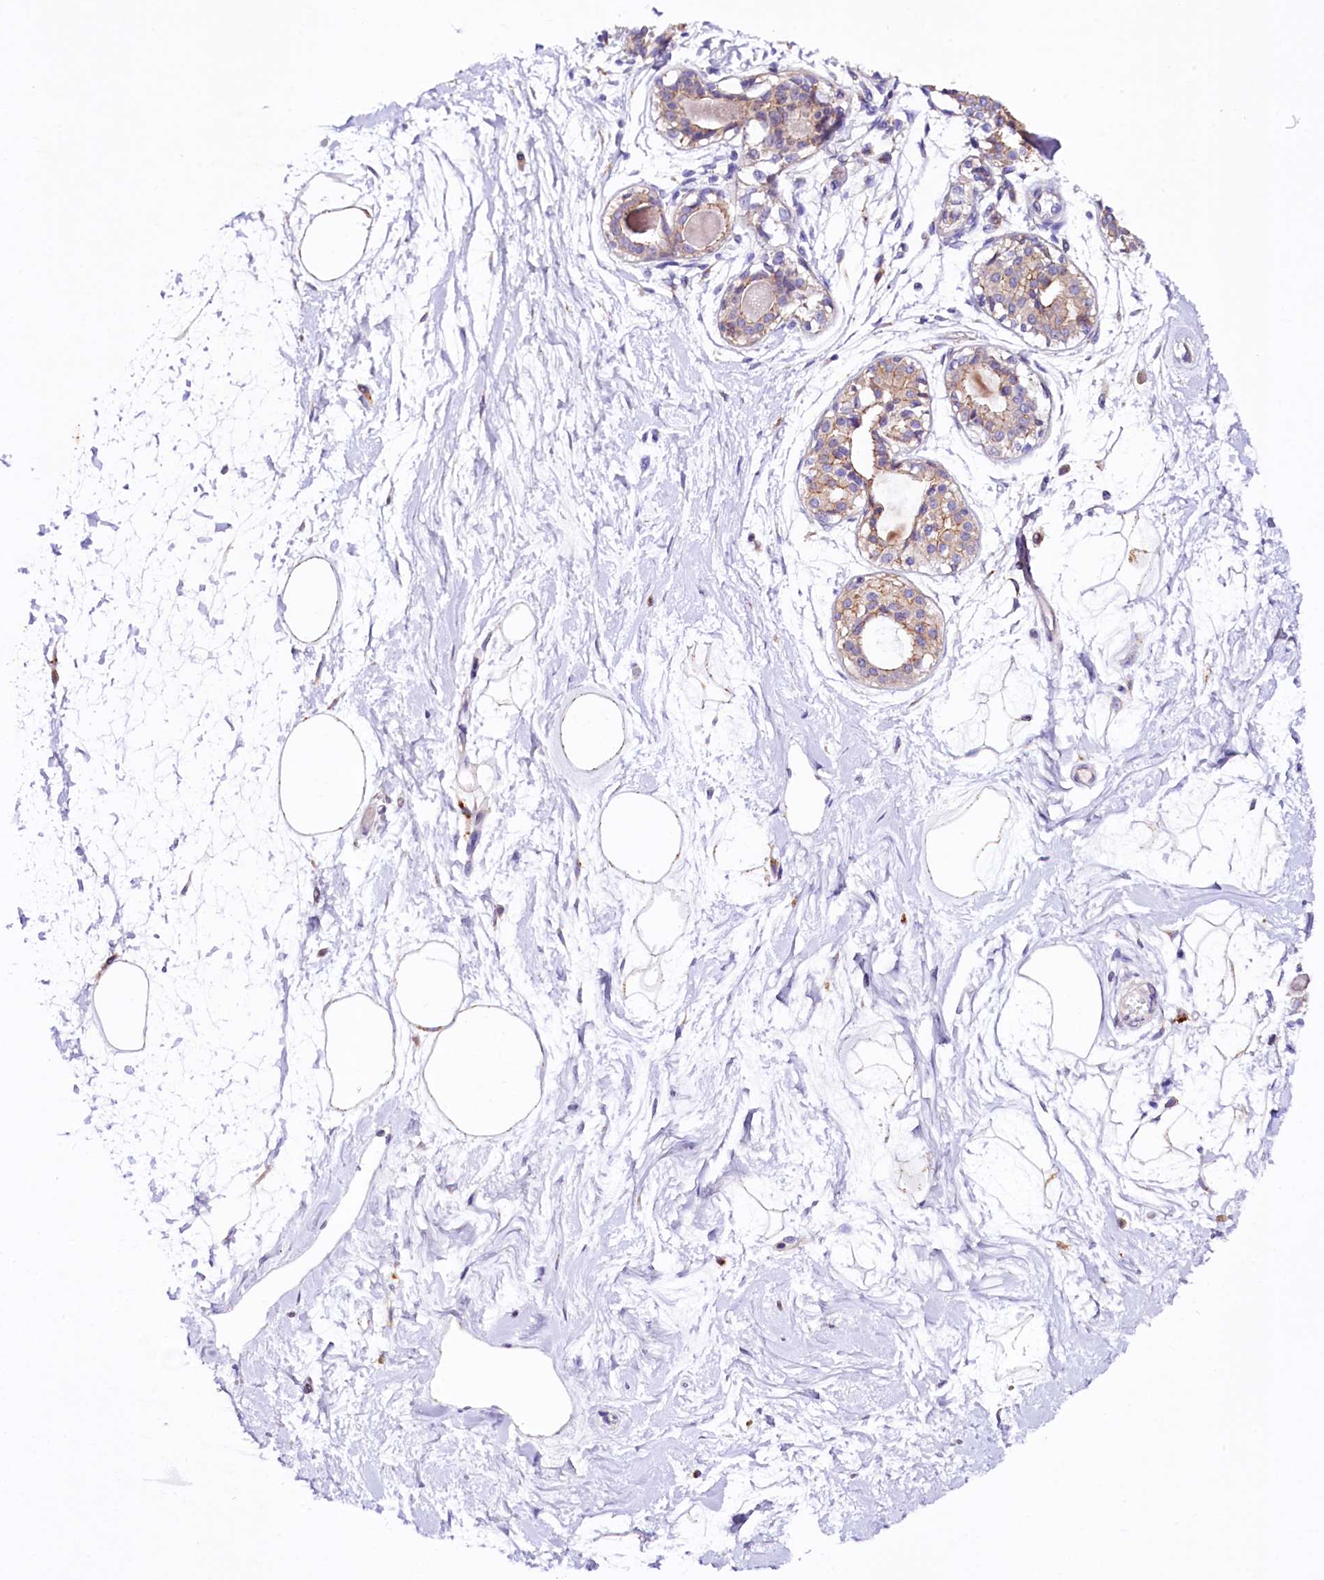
{"staining": {"intensity": "moderate", "quantity": "25%-75%", "location": "cytoplasmic/membranous"}, "tissue": "breast", "cell_type": "Adipocytes", "image_type": "normal", "snomed": [{"axis": "morphology", "description": "Normal tissue, NOS"}, {"axis": "topography", "description": "Breast"}], "caption": "Immunohistochemistry (IHC) (DAB) staining of unremarkable breast demonstrates moderate cytoplasmic/membranous protein expression in about 25%-75% of adipocytes.", "gene": "SACM1L", "patient": {"sex": "female", "age": 45}}